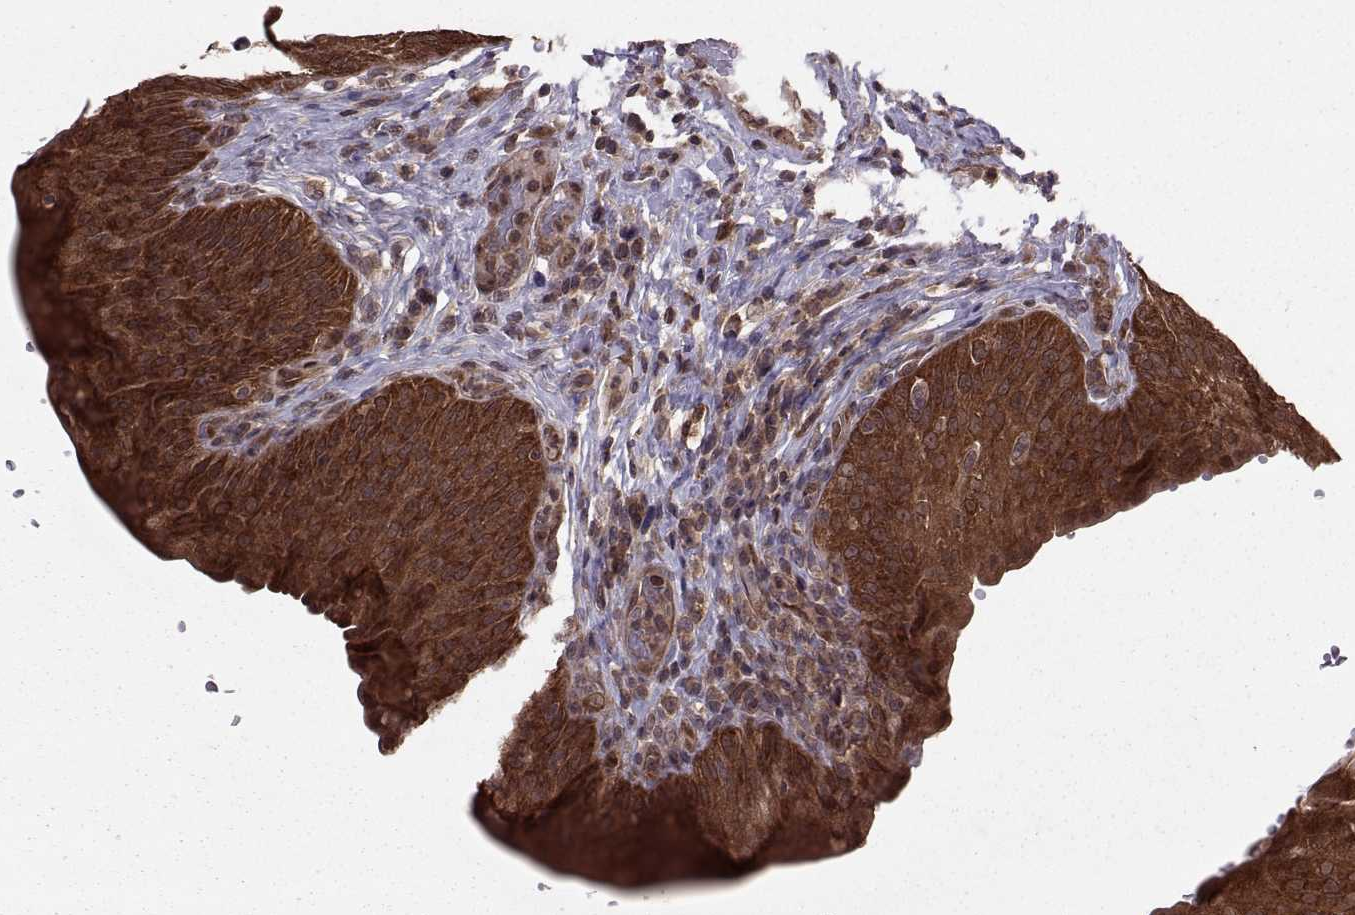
{"staining": {"intensity": "strong", "quantity": "25%-75%", "location": "cytoplasmic/membranous"}, "tissue": "urinary bladder", "cell_type": "Urothelial cells", "image_type": "normal", "snomed": [{"axis": "morphology", "description": "Normal tissue, NOS"}, {"axis": "topography", "description": "Urinary bladder"}], "caption": "This is a photomicrograph of immunohistochemistry staining of normal urinary bladder, which shows strong expression in the cytoplasmic/membranous of urothelial cells.", "gene": "PPP2R2A", "patient": {"sex": "male", "age": 66}}